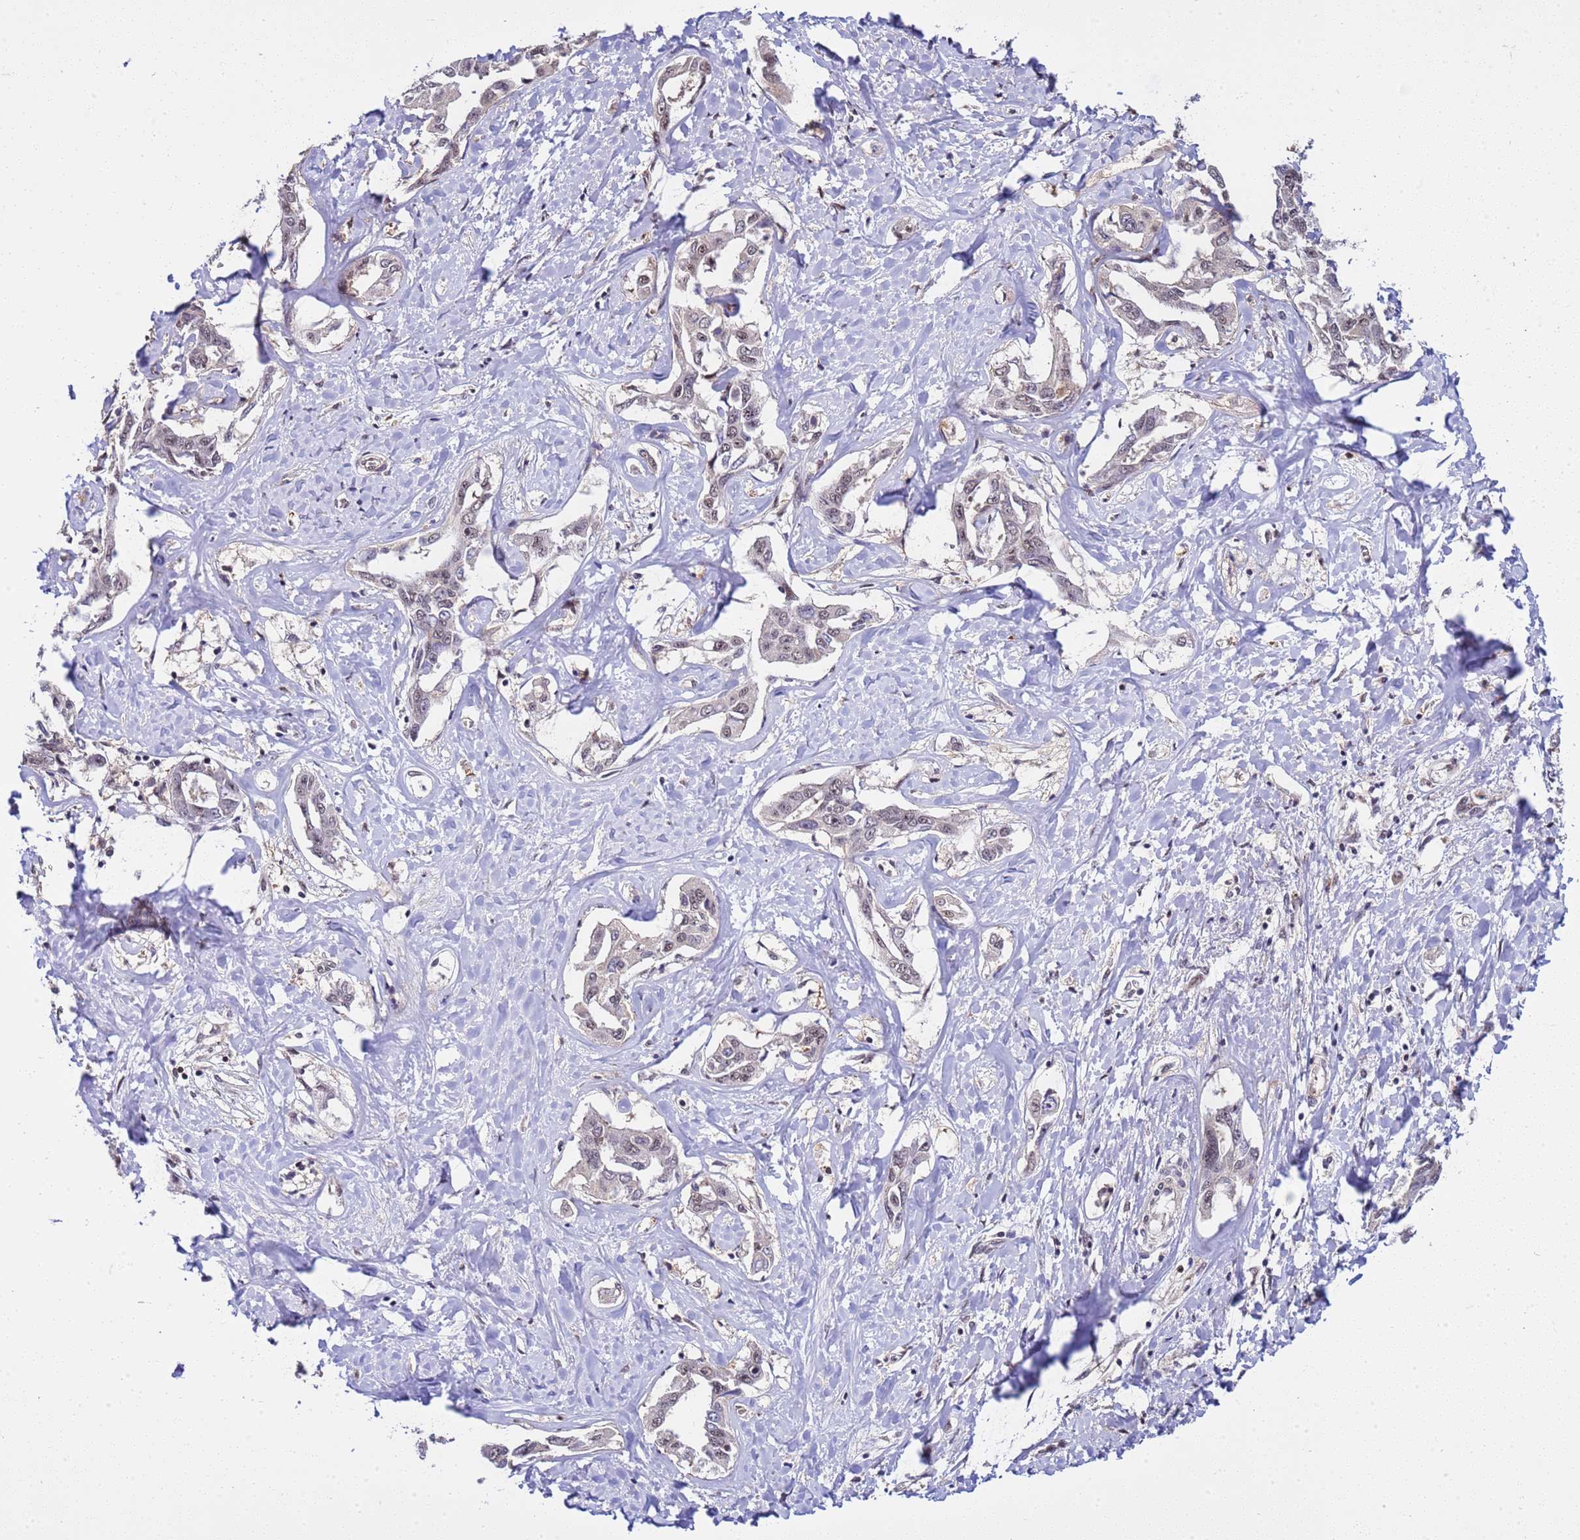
{"staining": {"intensity": "weak", "quantity": ">75%", "location": "nuclear"}, "tissue": "liver cancer", "cell_type": "Tumor cells", "image_type": "cancer", "snomed": [{"axis": "morphology", "description": "Cholangiocarcinoma"}, {"axis": "topography", "description": "Liver"}], "caption": "Liver cancer (cholangiocarcinoma) stained with a brown dye demonstrates weak nuclear positive staining in approximately >75% of tumor cells.", "gene": "GEN1", "patient": {"sex": "male", "age": 59}}